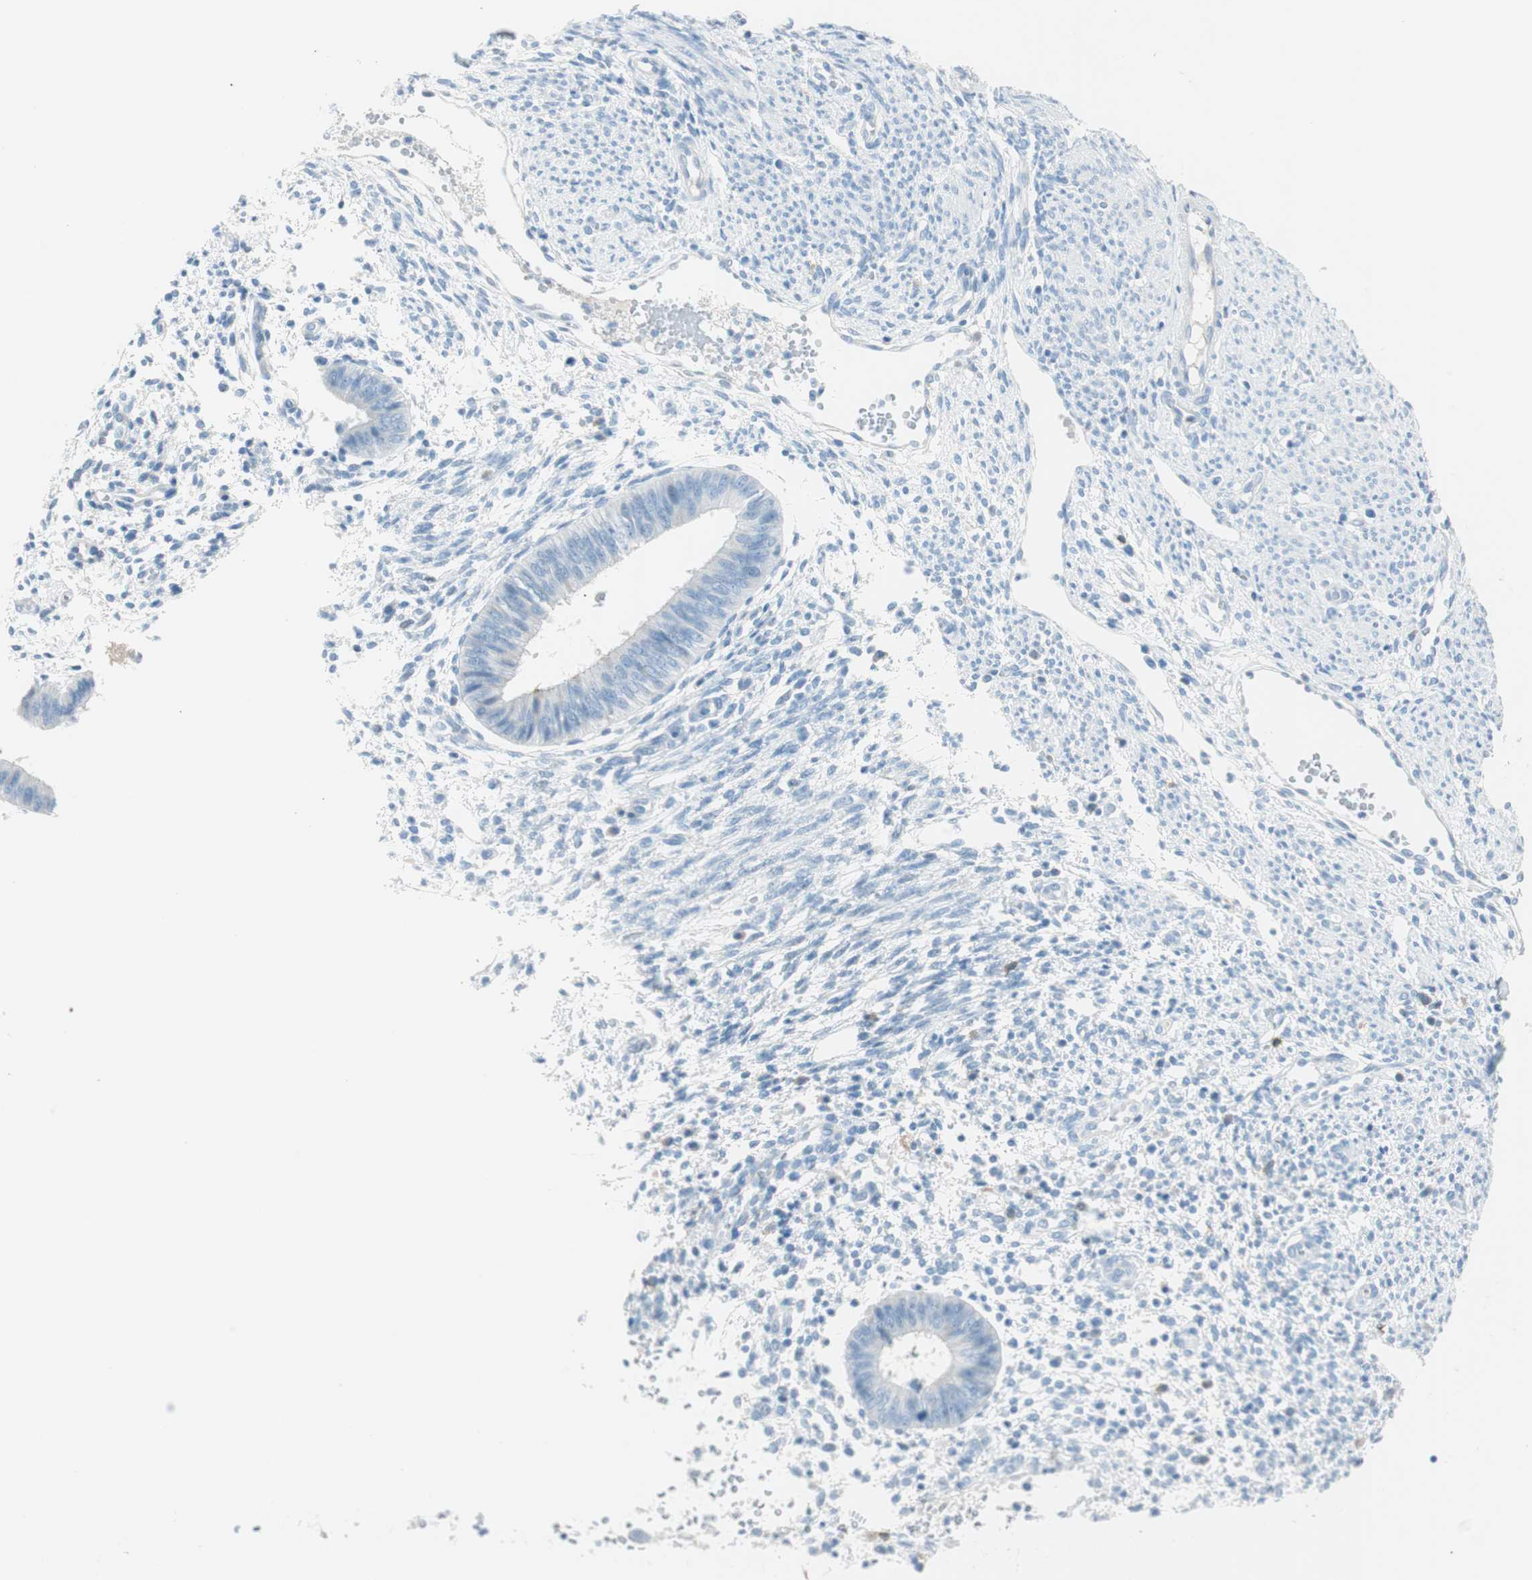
{"staining": {"intensity": "negative", "quantity": "none", "location": "none"}, "tissue": "endometrium", "cell_type": "Cells in endometrial stroma", "image_type": "normal", "snomed": [{"axis": "morphology", "description": "Normal tissue, NOS"}, {"axis": "topography", "description": "Endometrium"}], "caption": "Endometrium was stained to show a protein in brown. There is no significant expression in cells in endometrial stroma. (Brightfield microscopy of DAB immunohistochemistry at high magnification).", "gene": "TNFRSF13C", "patient": {"sex": "female", "age": 35}}